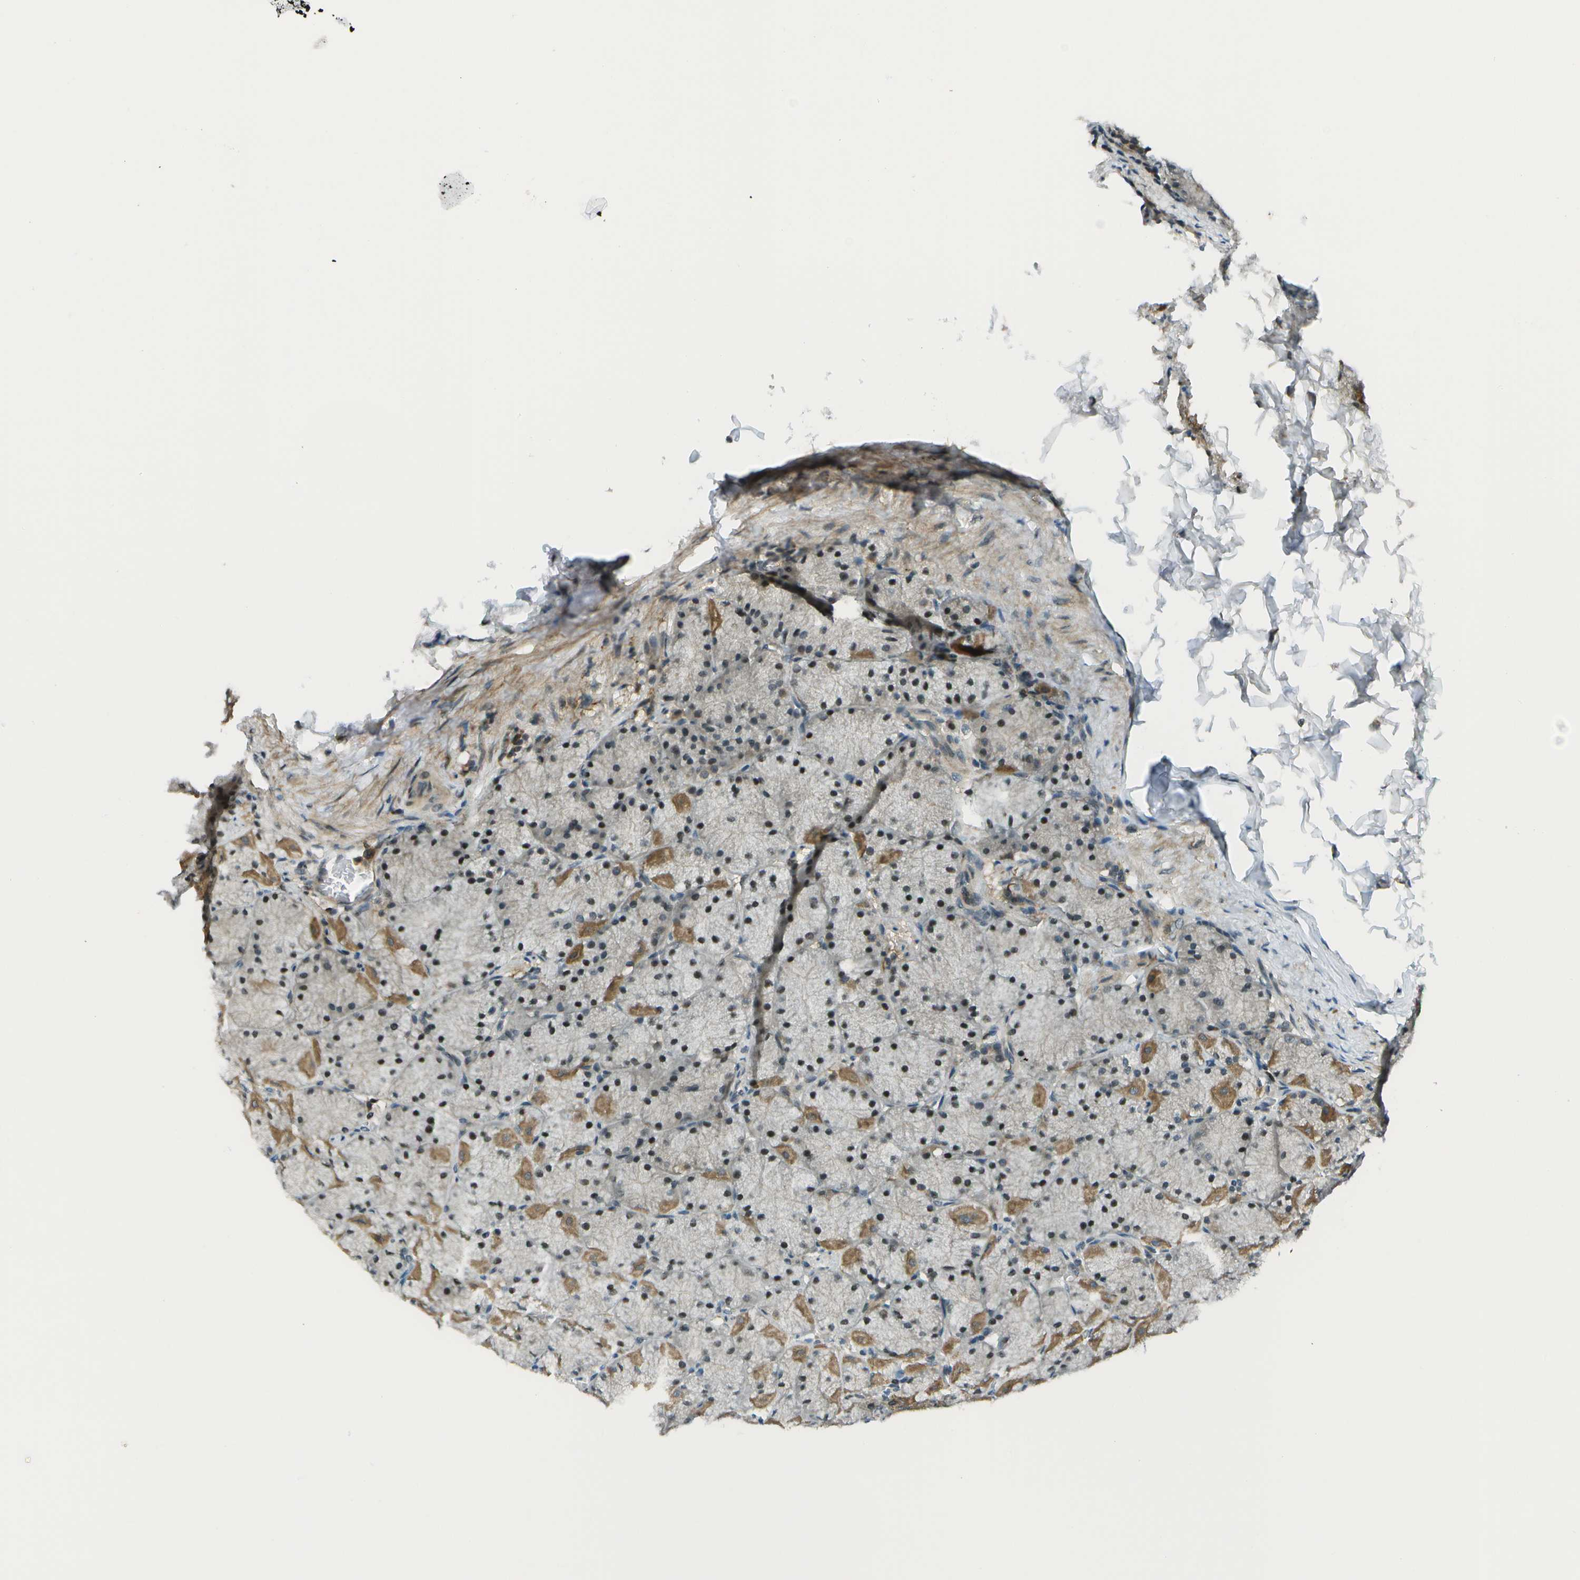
{"staining": {"intensity": "moderate", "quantity": "25%-75%", "location": "cytoplasmic/membranous,nuclear"}, "tissue": "stomach", "cell_type": "Glandular cells", "image_type": "normal", "snomed": [{"axis": "morphology", "description": "Normal tissue, NOS"}, {"axis": "topography", "description": "Stomach, upper"}], "caption": "Brown immunohistochemical staining in normal human stomach demonstrates moderate cytoplasmic/membranous,nuclear staining in about 25%-75% of glandular cells.", "gene": "TMEM19", "patient": {"sex": "female", "age": 56}}